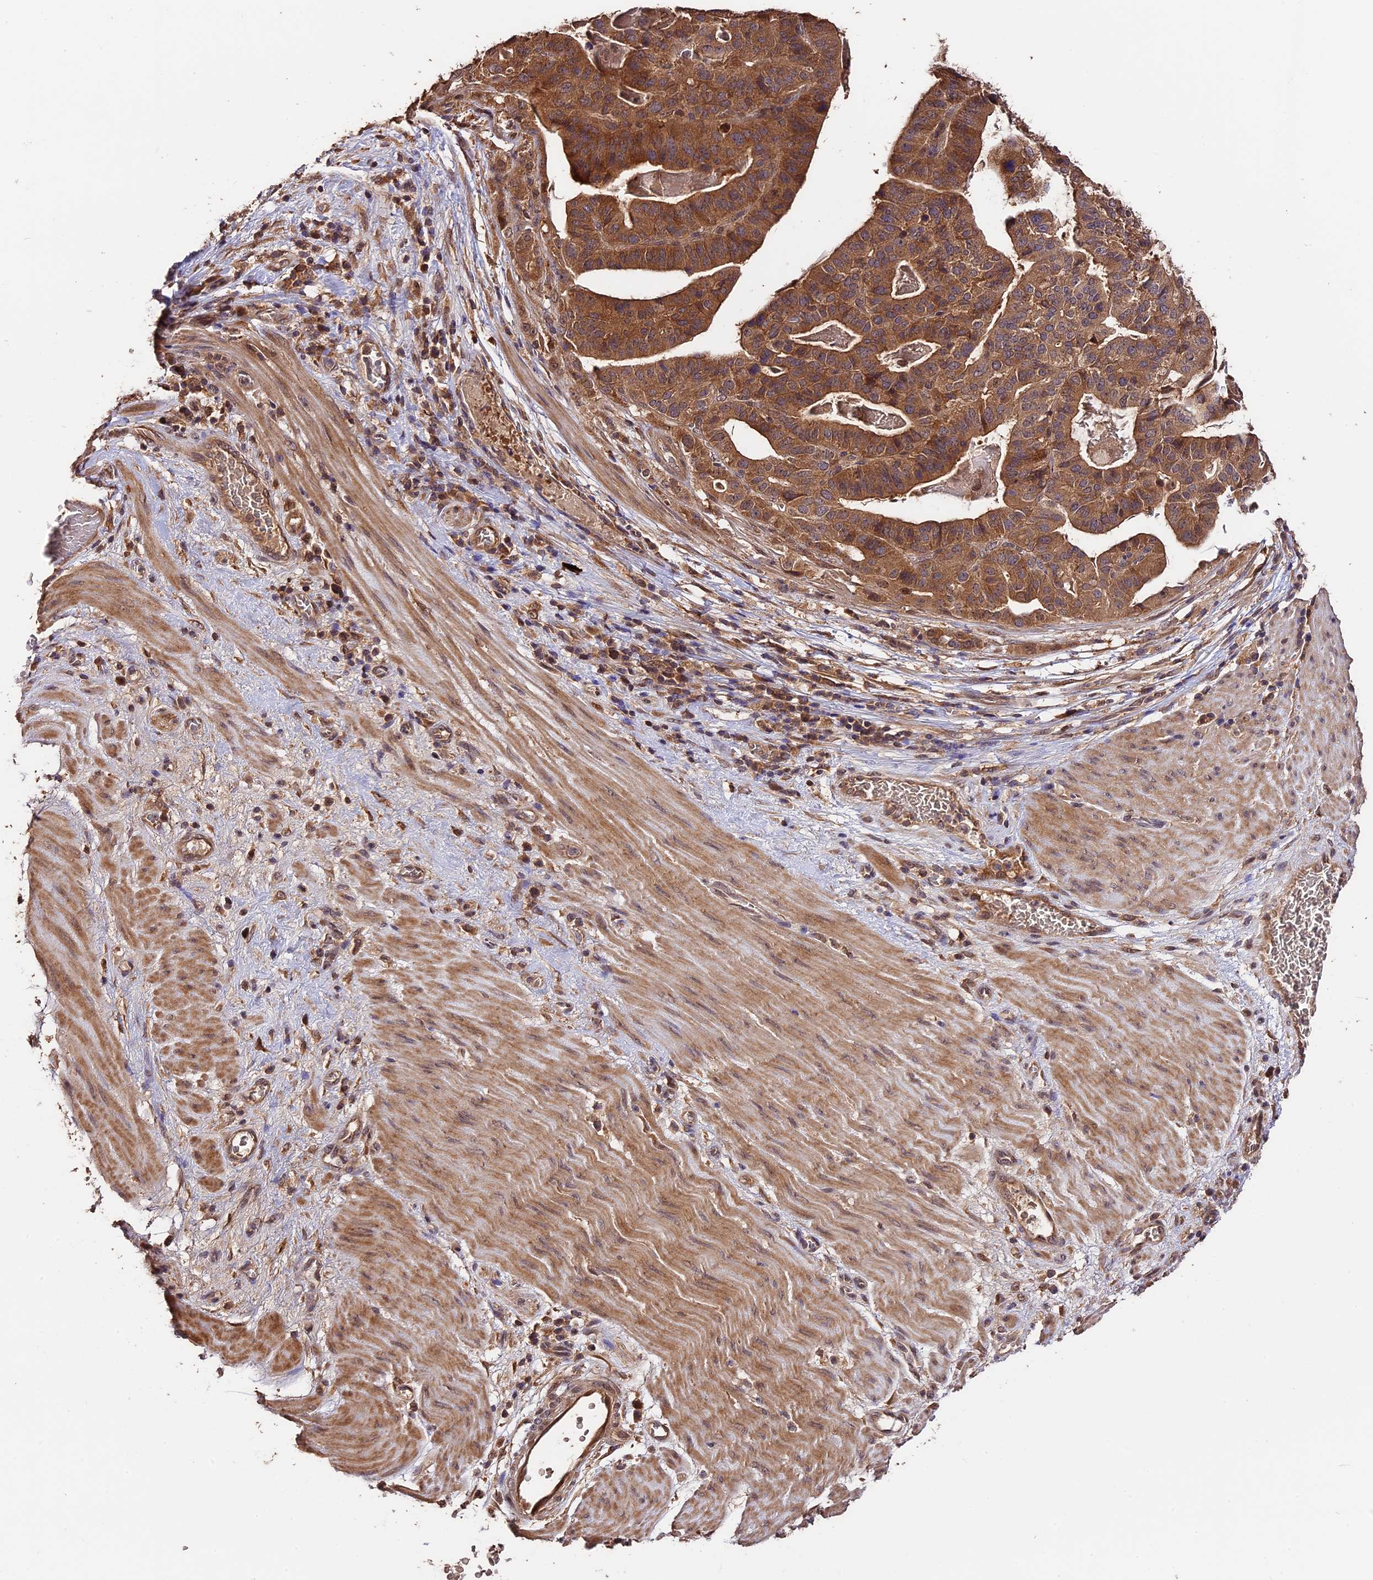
{"staining": {"intensity": "moderate", "quantity": ">75%", "location": "cytoplasmic/membranous"}, "tissue": "stomach cancer", "cell_type": "Tumor cells", "image_type": "cancer", "snomed": [{"axis": "morphology", "description": "Adenocarcinoma, NOS"}, {"axis": "topography", "description": "Stomach"}], "caption": "An image showing moderate cytoplasmic/membranous expression in approximately >75% of tumor cells in stomach cancer, as visualized by brown immunohistochemical staining.", "gene": "TRMT1", "patient": {"sex": "male", "age": 48}}